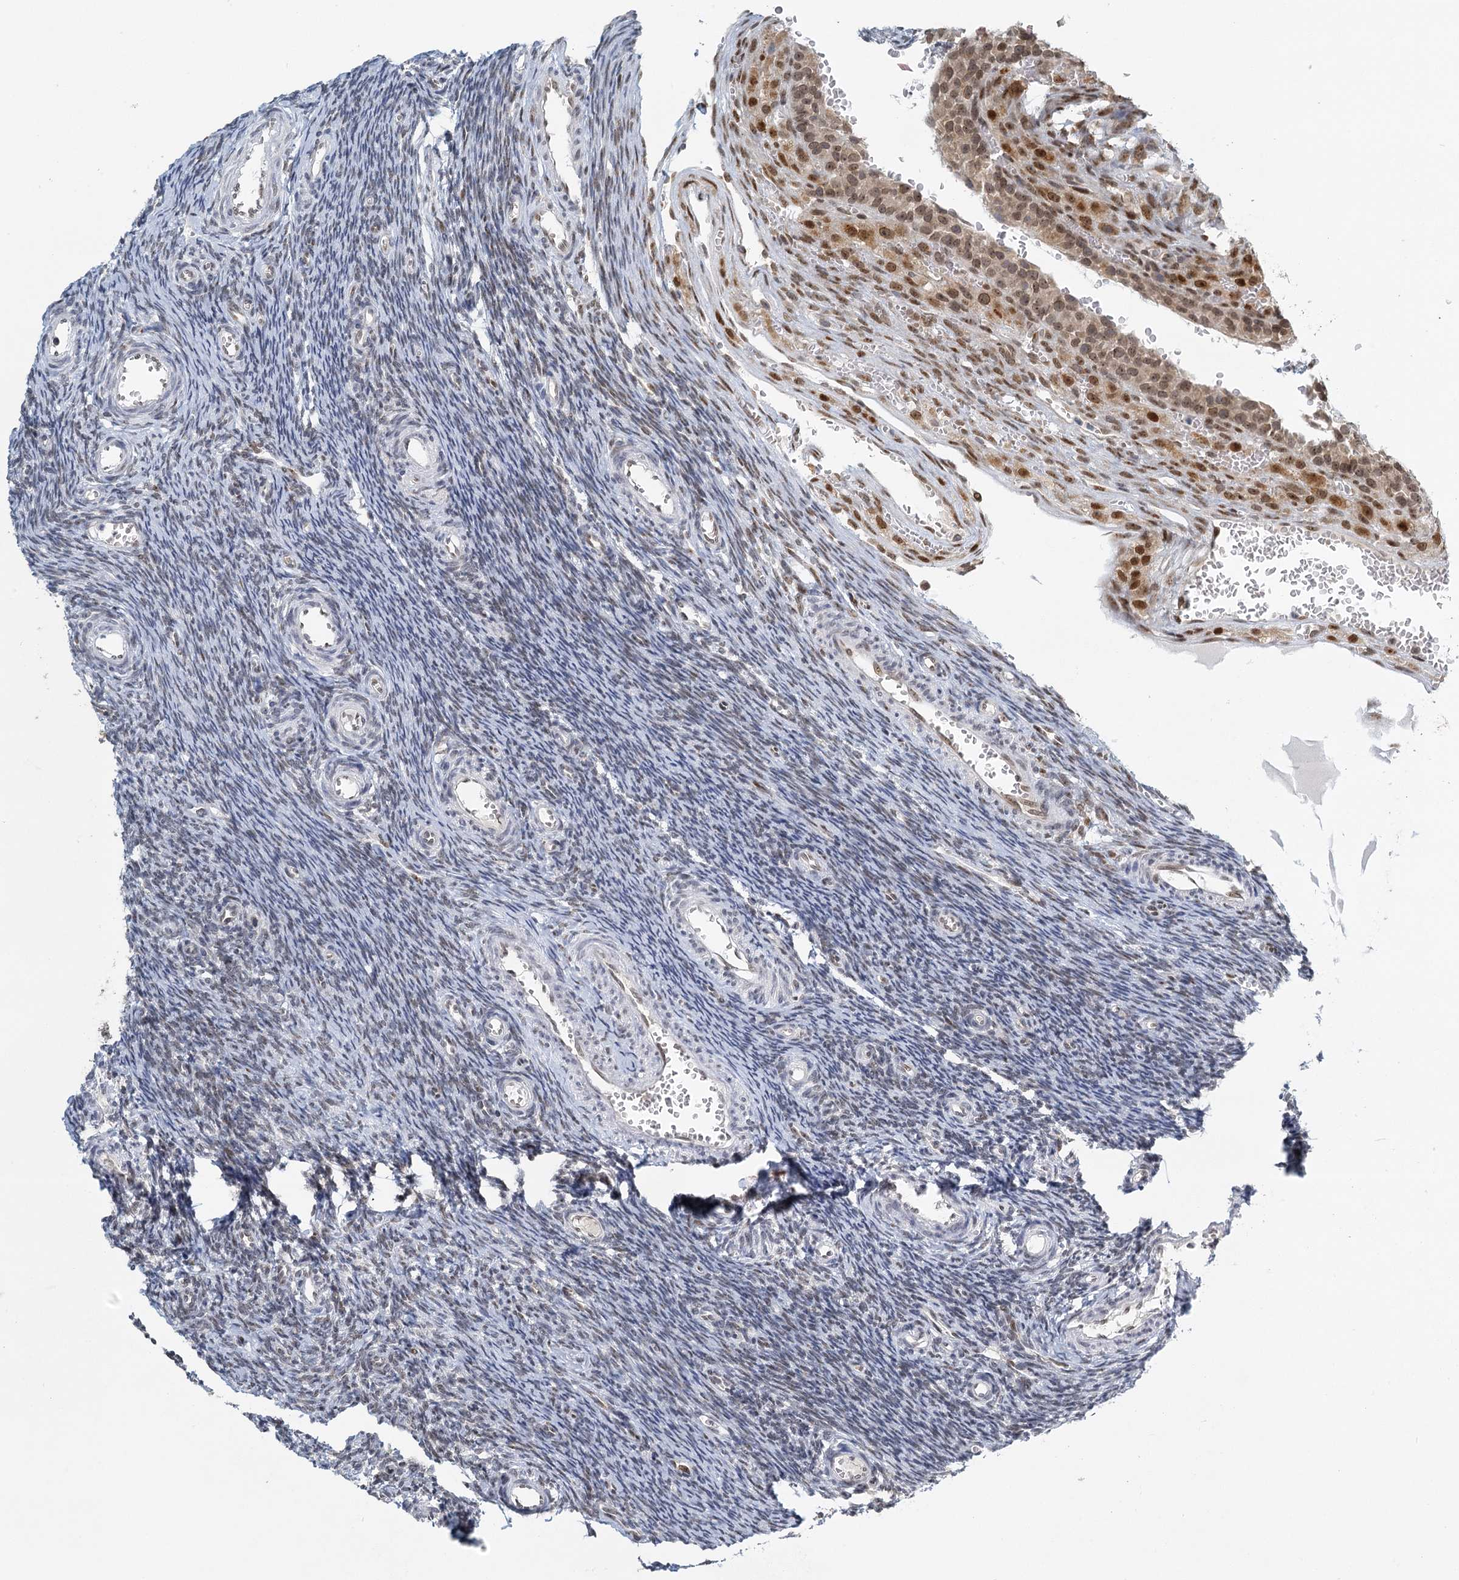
{"staining": {"intensity": "moderate", "quantity": ">75%", "location": "cytoplasmic/membranous,nuclear"}, "tissue": "ovary", "cell_type": "Follicle cells", "image_type": "normal", "snomed": [{"axis": "morphology", "description": "Normal tissue, NOS"}, {"axis": "topography", "description": "Ovary"}], "caption": "This histopathology image displays benign ovary stained with IHC to label a protein in brown. The cytoplasmic/membranous,nuclear of follicle cells show moderate positivity for the protein. Nuclei are counter-stained blue.", "gene": "TREX1", "patient": {"sex": "female", "age": 39}}